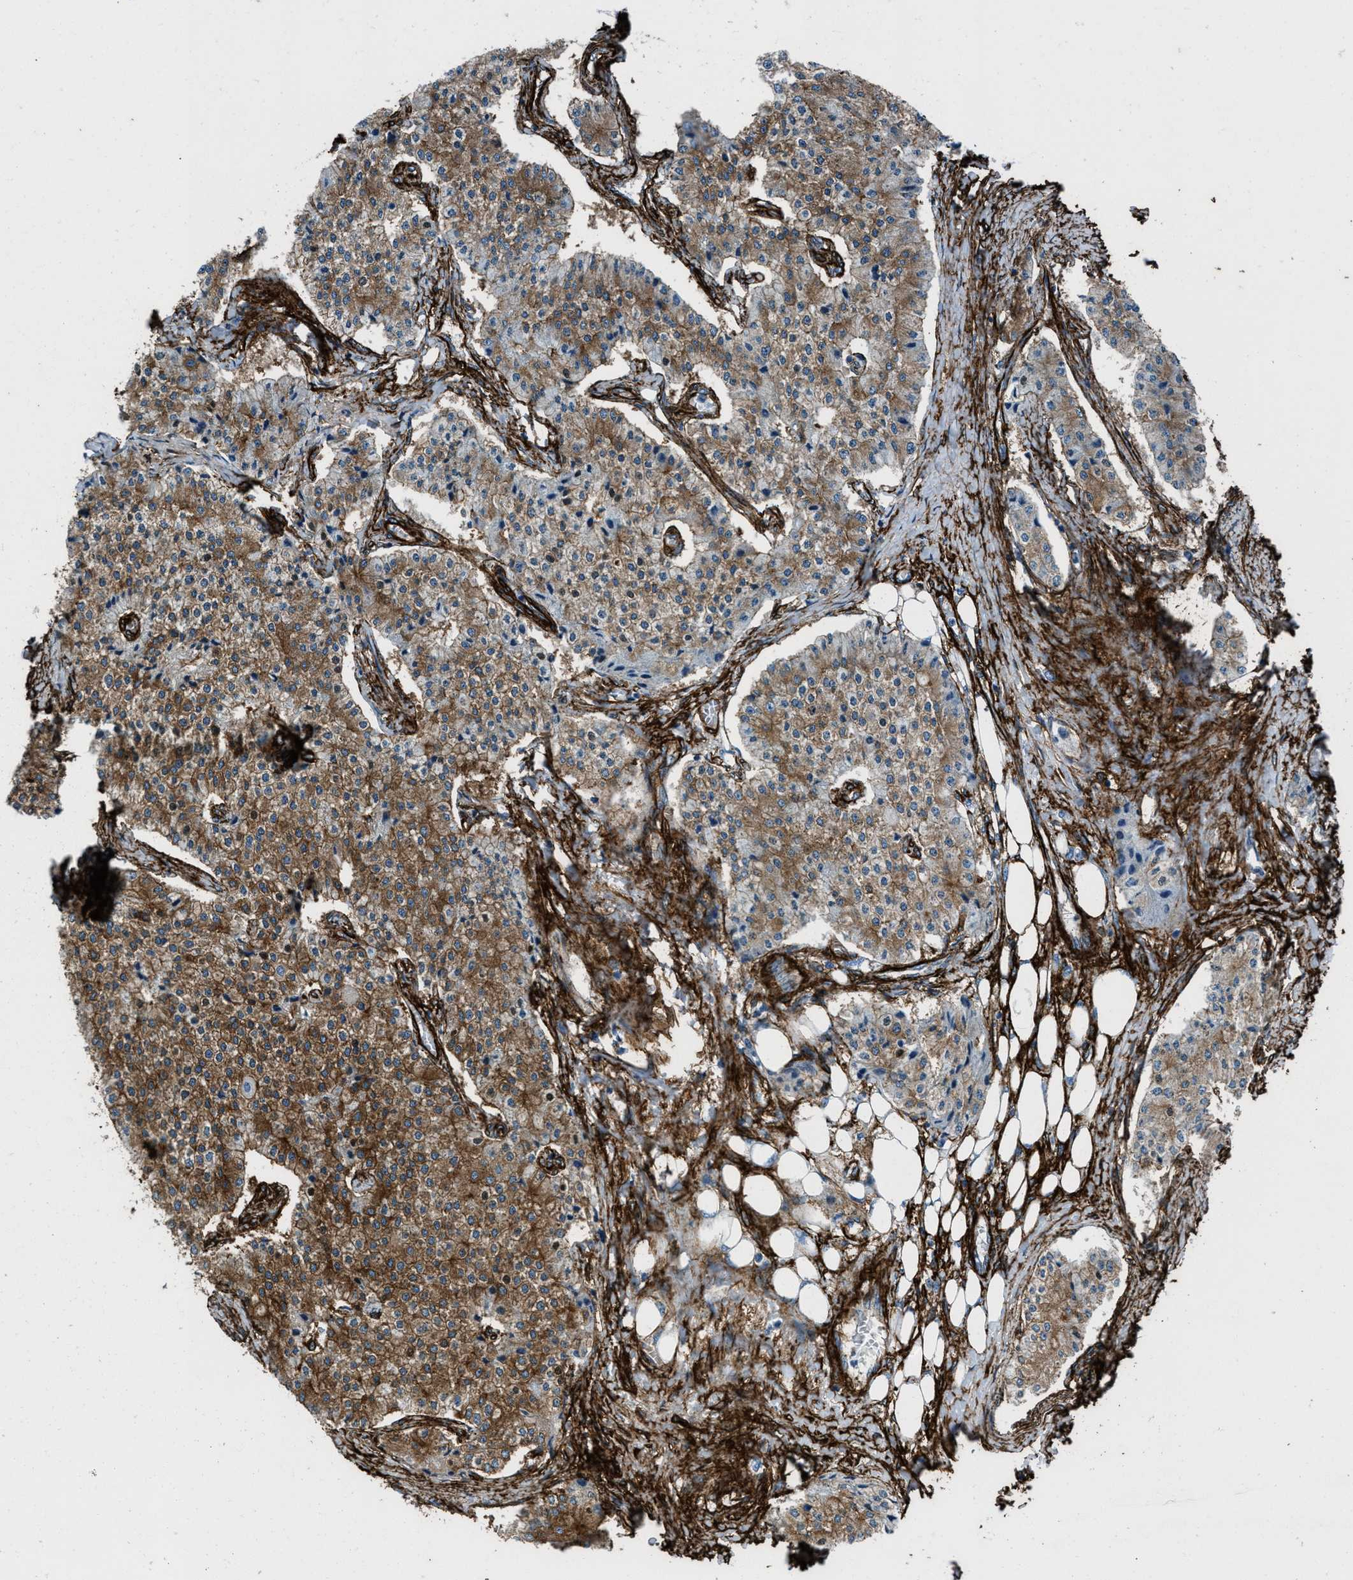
{"staining": {"intensity": "moderate", "quantity": ">75%", "location": "cytoplasmic/membranous"}, "tissue": "carcinoid", "cell_type": "Tumor cells", "image_type": "cancer", "snomed": [{"axis": "morphology", "description": "Carcinoid, malignant, NOS"}, {"axis": "topography", "description": "Colon"}], "caption": "Tumor cells exhibit medium levels of moderate cytoplasmic/membranous staining in approximately >75% of cells in human malignant carcinoid.", "gene": "CALD1", "patient": {"sex": "female", "age": 52}}